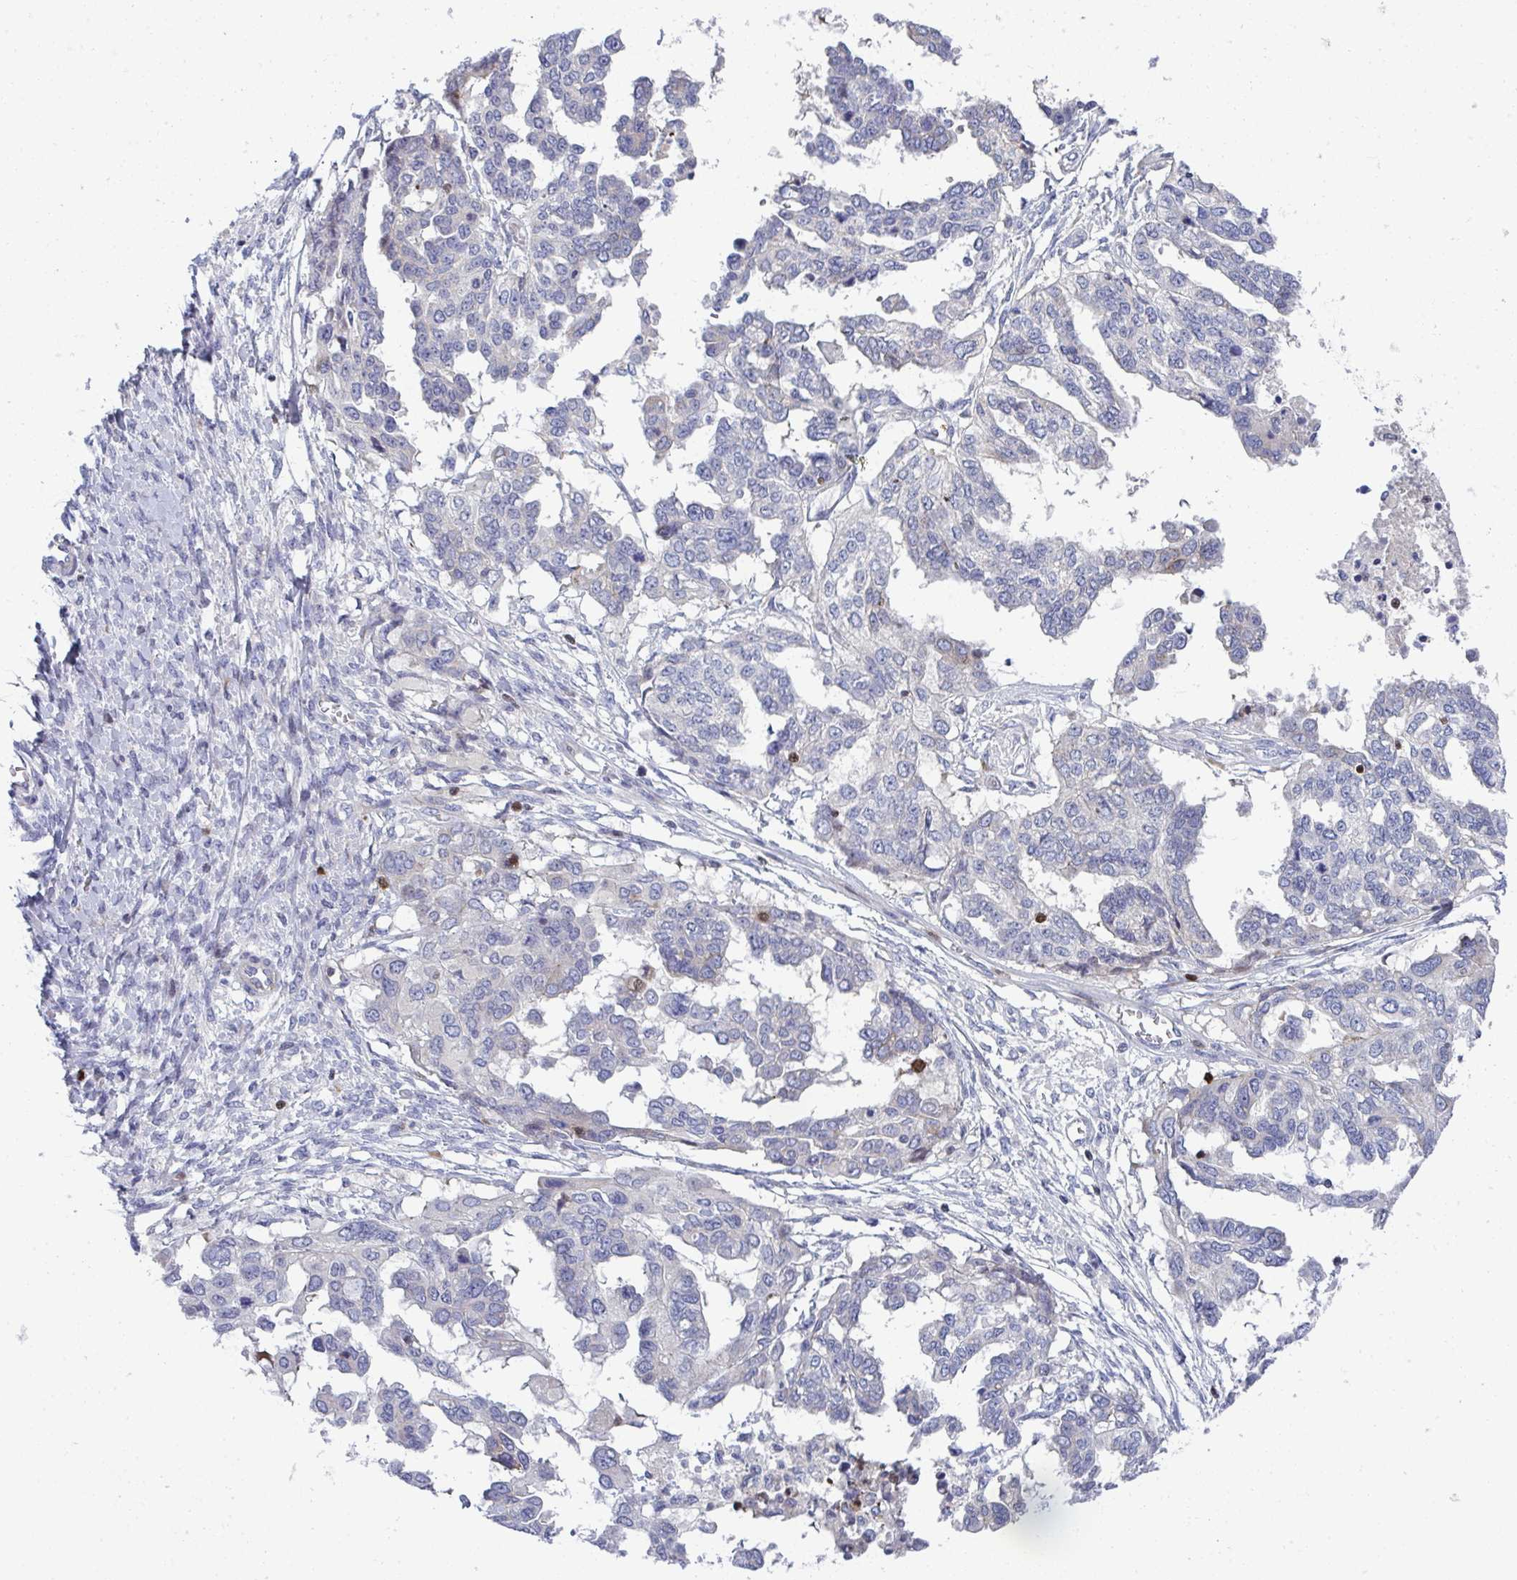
{"staining": {"intensity": "negative", "quantity": "none", "location": "none"}, "tissue": "ovarian cancer", "cell_type": "Tumor cells", "image_type": "cancer", "snomed": [{"axis": "morphology", "description": "Cystadenocarcinoma, serous, NOS"}, {"axis": "topography", "description": "Ovary"}], "caption": "Tumor cells show no significant protein positivity in ovarian serous cystadenocarcinoma. (Brightfield microscopy of DAB (3,3'-diaminobenzidine) immunohistochemistry (IHC) at high magnification).", "gene": "AOC2", "patient": {"sex": "female", "age": 53}}